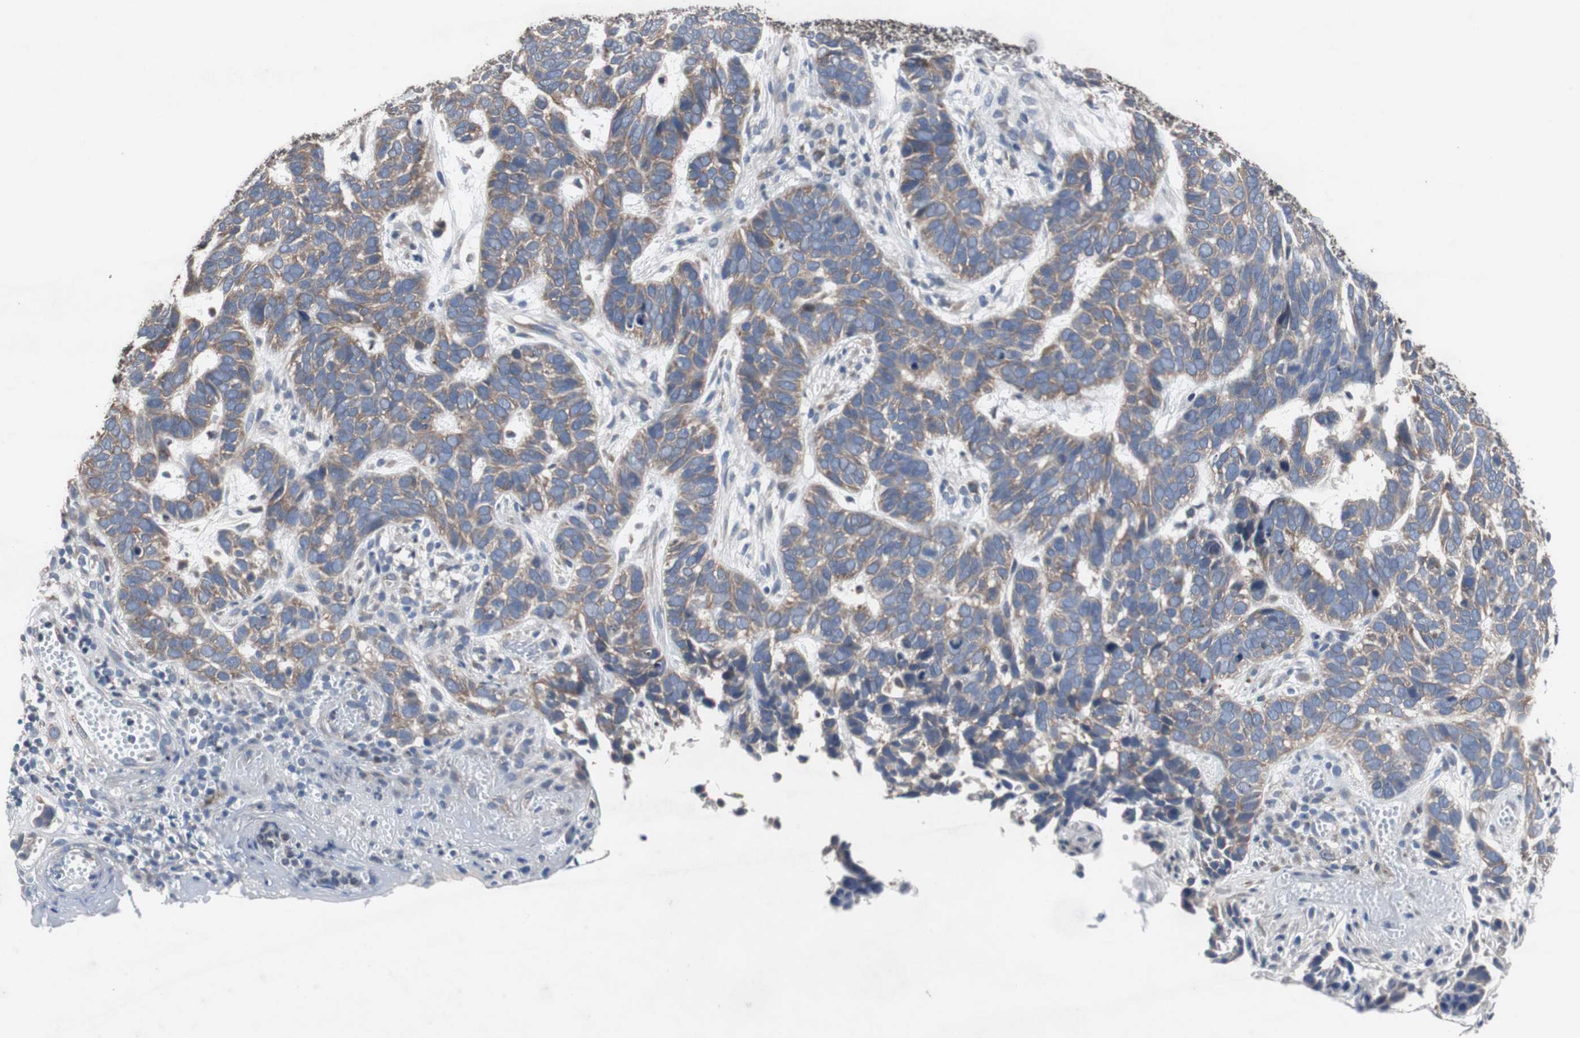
{"staining": {"intensity": "moderate", "quantity": ">75%", "location": "cytoplasmic/membranous"}, "tissue": "skin cancer", "cell_type": "Tumor cells", "image_type": "cancer", "snomed": [{"axis": "morphology", "description": "Basal cell carcinoma"}, {"axis": "topography", "description": "Skin"}], "caption": "There is medium levels of moderate cytoplasmic/membranous positivity in tumor cells of skin cancer, as demonstrated by immunohistochemical staining (brown color).", "gene": "USP10", "patient": {"sex": "male", "age": 87}}